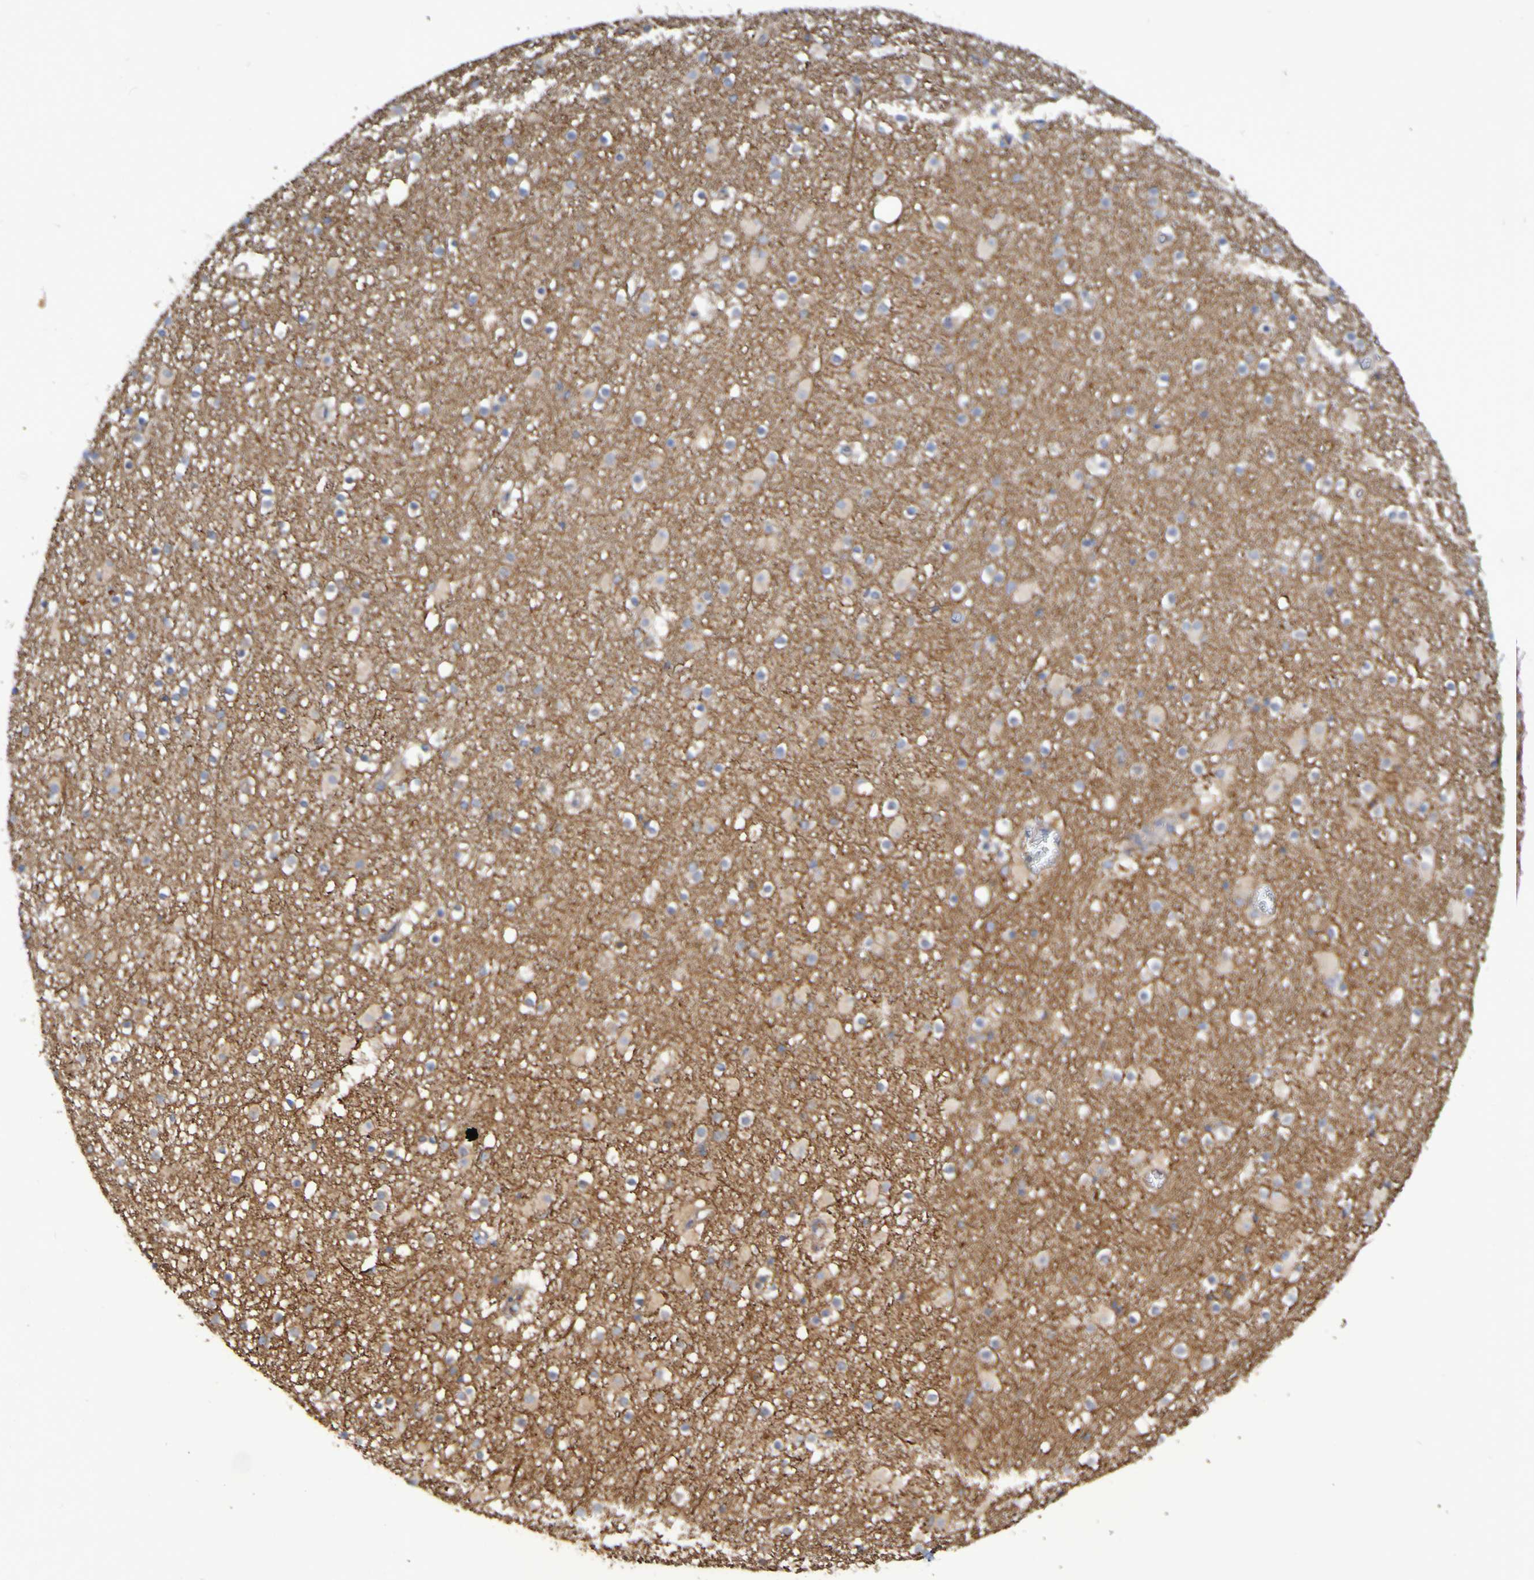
{"staining": {"intensity": "weak", "quantity": "25%-75%", "location": "cytoplasmic/membranous"}, "tissue": "caudate", "cell_type": "Glial cells", "image_type": "normal", "snomed": [{"axis": "morphology", "description": "Normal tissue, NOS"}, {"axis": "topography", "description": "Lateral ventricle wall"}], "caption": "An image of caudate stained for a protein shows weak cytoplasmic/membranous brown staining in glial cells.", "gene": "SYNJ1", "patient": {"sex": "male", "age": 45}}